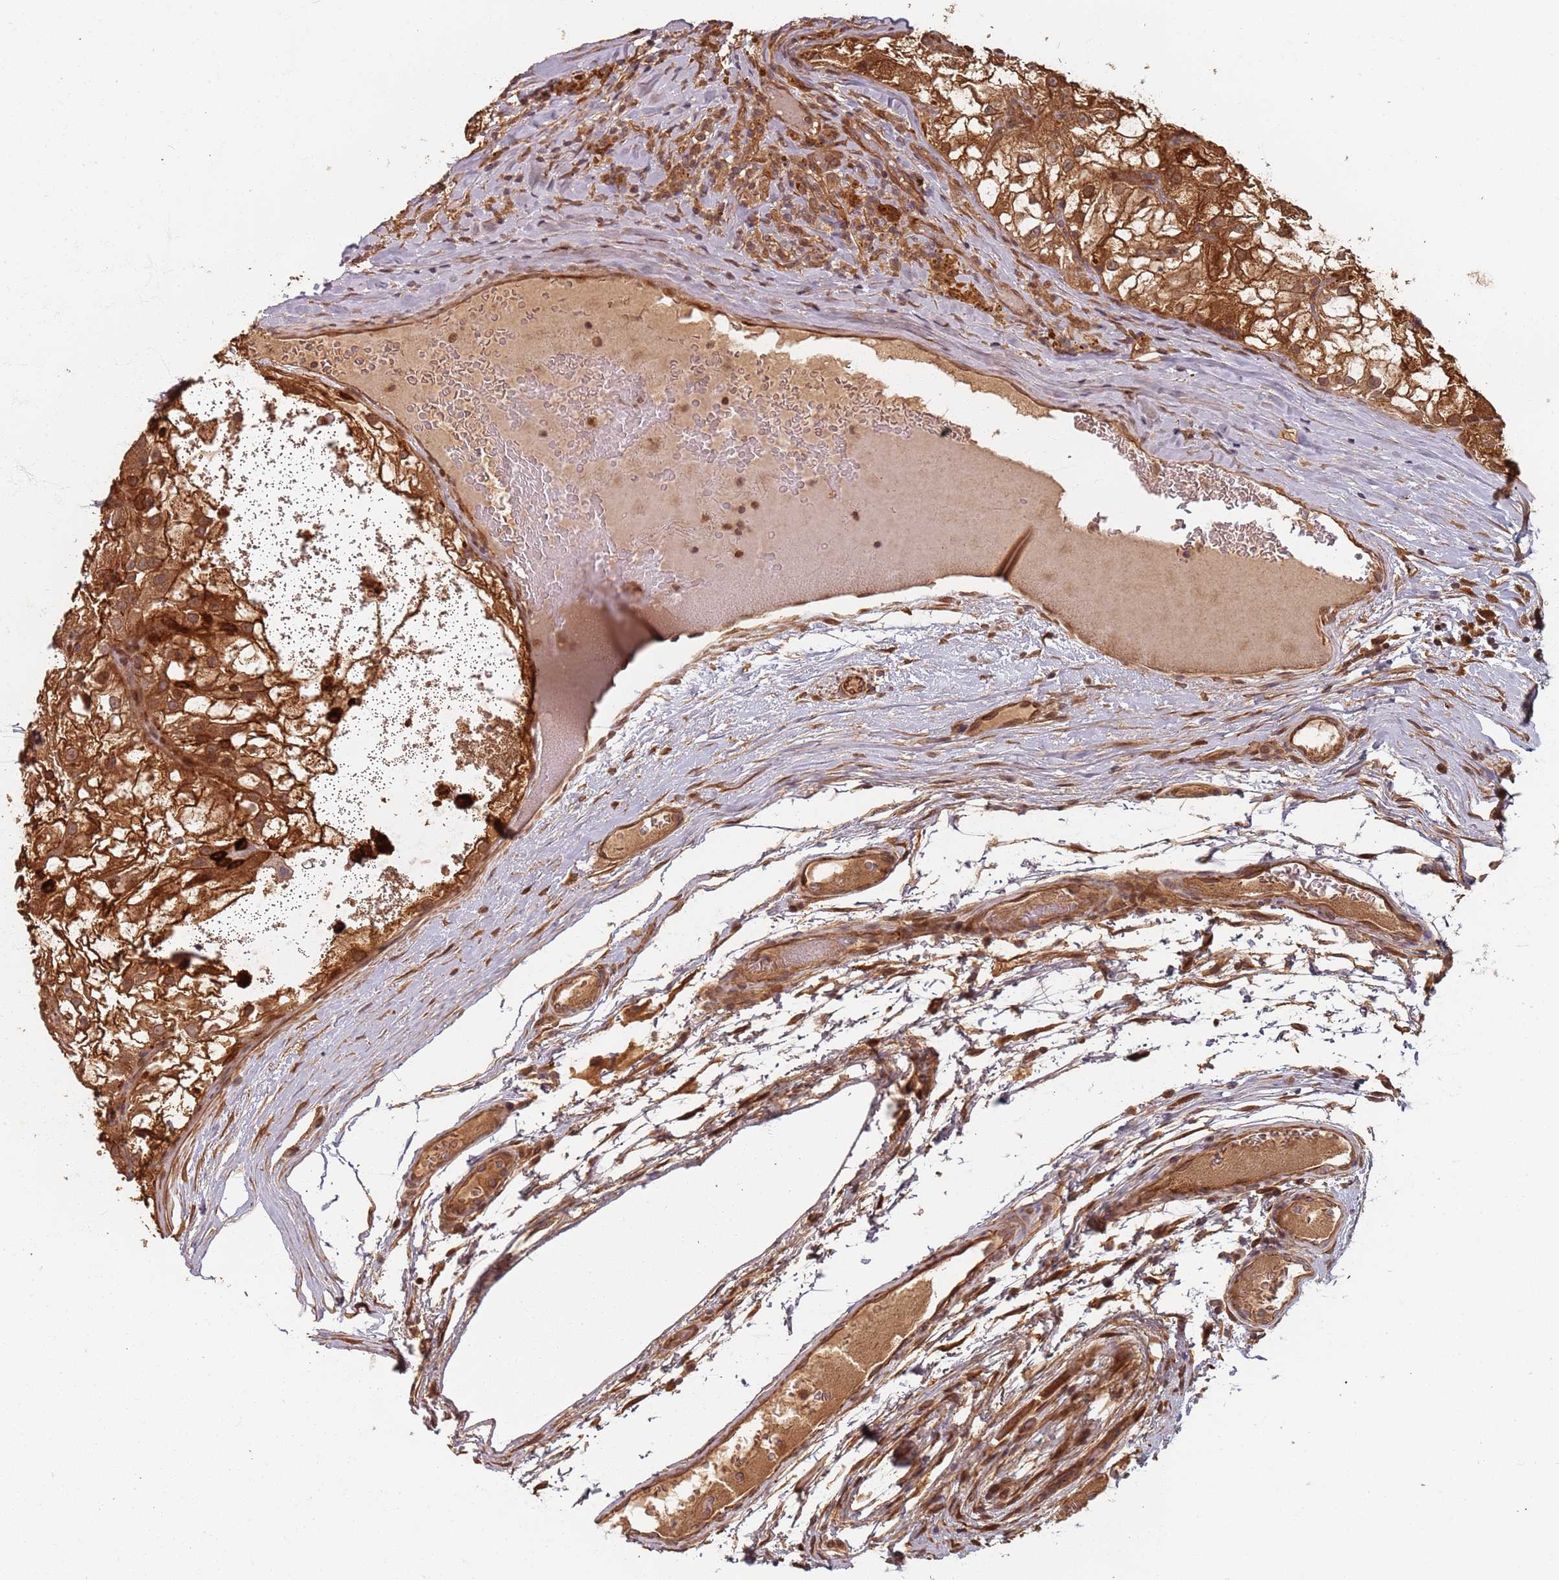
{"staining": {"intensity": "strong", "quantity": ">75%", "location": "cytoplasmic/membranous,nuclear"}, "tissue": "renal cancer", "cell_type": "Tumor cells", "image_type": "cancer", "snomed": [{"axis": "morphology", "description": "Adenocarcinoma, NOS"}, {"axis": "topography", "description": "Kidney"}], "caption": "A brown stain highlights strong cytoplasmic/membranous and nuclear positivity of a protein in human renal cancer tumor cells. The protein is stained brown, and the nuclei are stained in blue (DAB (3,3'-diaminobenzidine) IHC with brightfield microscopy, high magnification).", "gene": "SDCCAG8", "patient": {"sex": "female", "age": 72}}